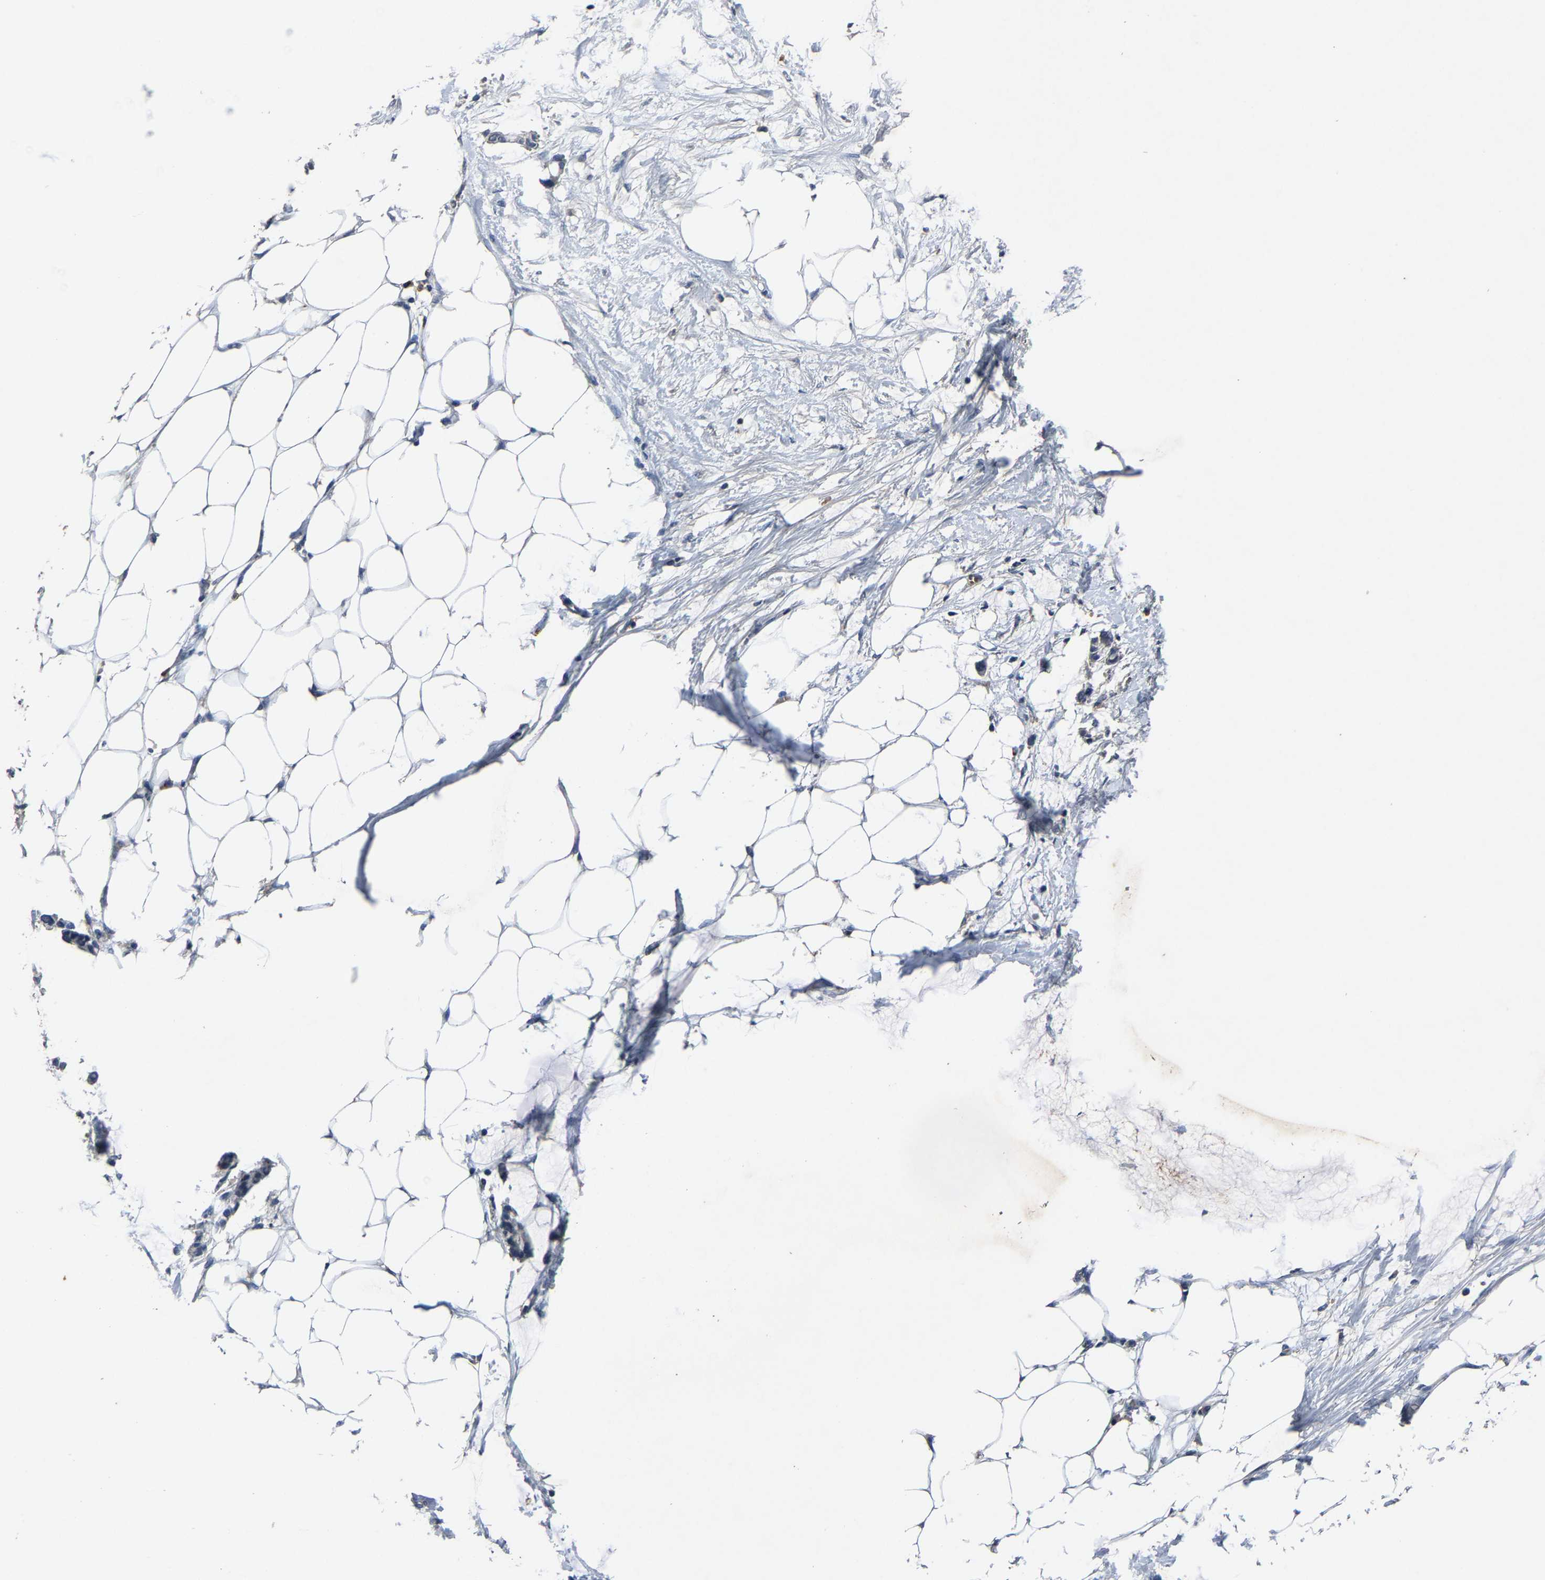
{"staining": {"intensity": "negative", "quantity": "none", "location": "none"}, "tissue": "adipose tissue", "cell_type": "Adipocytes", "image_type": "normal", "snomed": [{"axis": "morphology", "description": "Normal tissue, NOS"}, {"axis": "morphology", "description": "Adenocarcinoma, NOS"}, {"axis": "topography", "description": "Colon"}, {"axis": "topography", "description": "Peripheral nerve tissue"}], "caption": "This is a histopathology image of immunohistochemistry (IHC) staining of benign adipose tissue, which shows no positivity in adipocytes.", "gene": "PCNX2", "patient": {"sex": "male", "age": 14}}